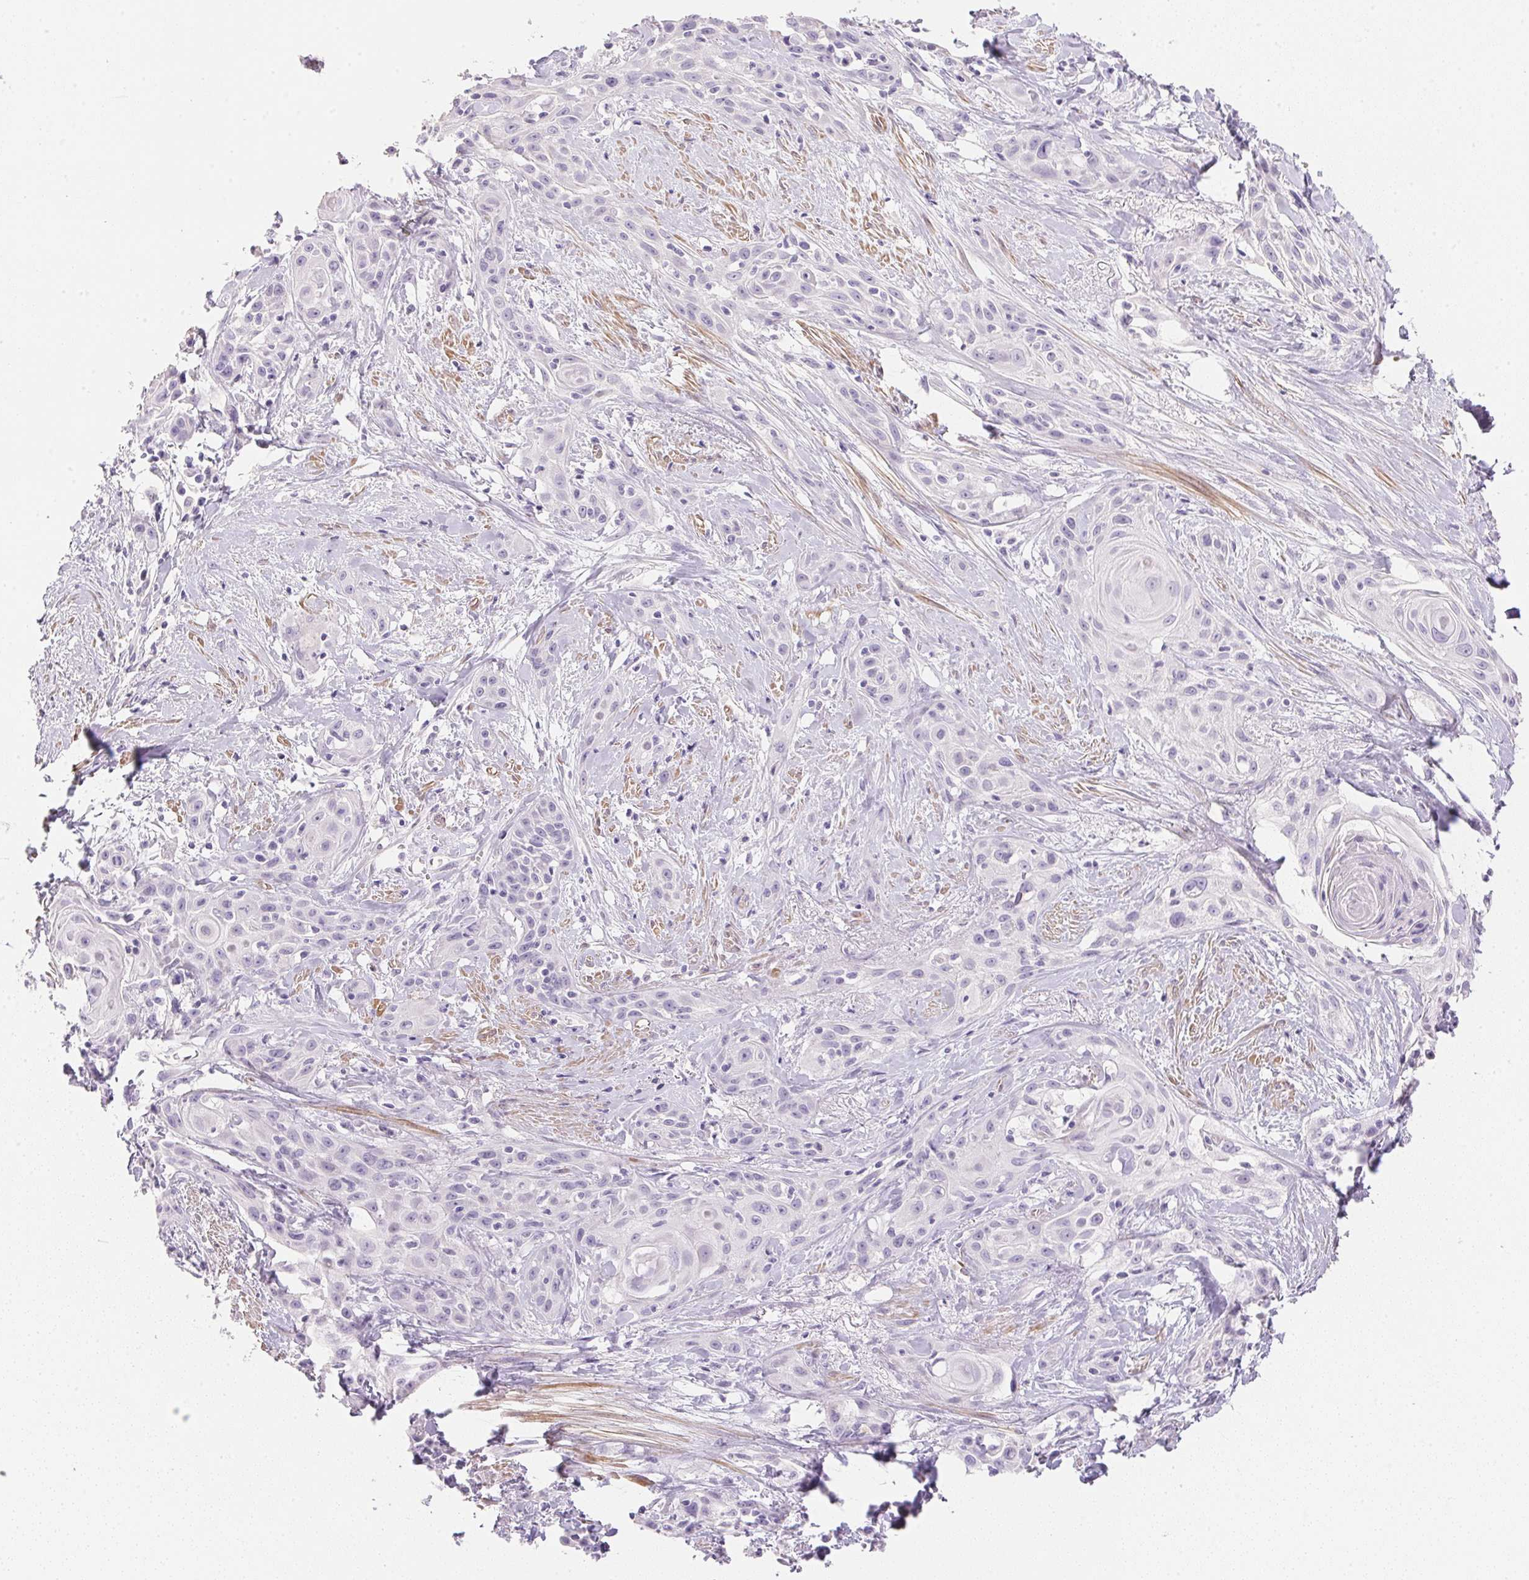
{"staining": {"intensity": "negative", "quantity": "none", "location": "none"}, "tissue": "skin cancer", "cell_type": "Tumor cells", "image_type": "cancer", "snomed": [{"axis": "morphology", "description": "Squamous cell carcinoma, NOS"}, {"axis": "topography", "description": "Skin"}, {"axis": "topography", "description": "Anal"}], "caption": "This is an immunohistochemistry (IHC) photomicrograph of human skin squamous cell carcinoma. There is no positivity in tumor cells.", "gene": "KCNE2", "patient": {"sex": "male", "age": 64}}